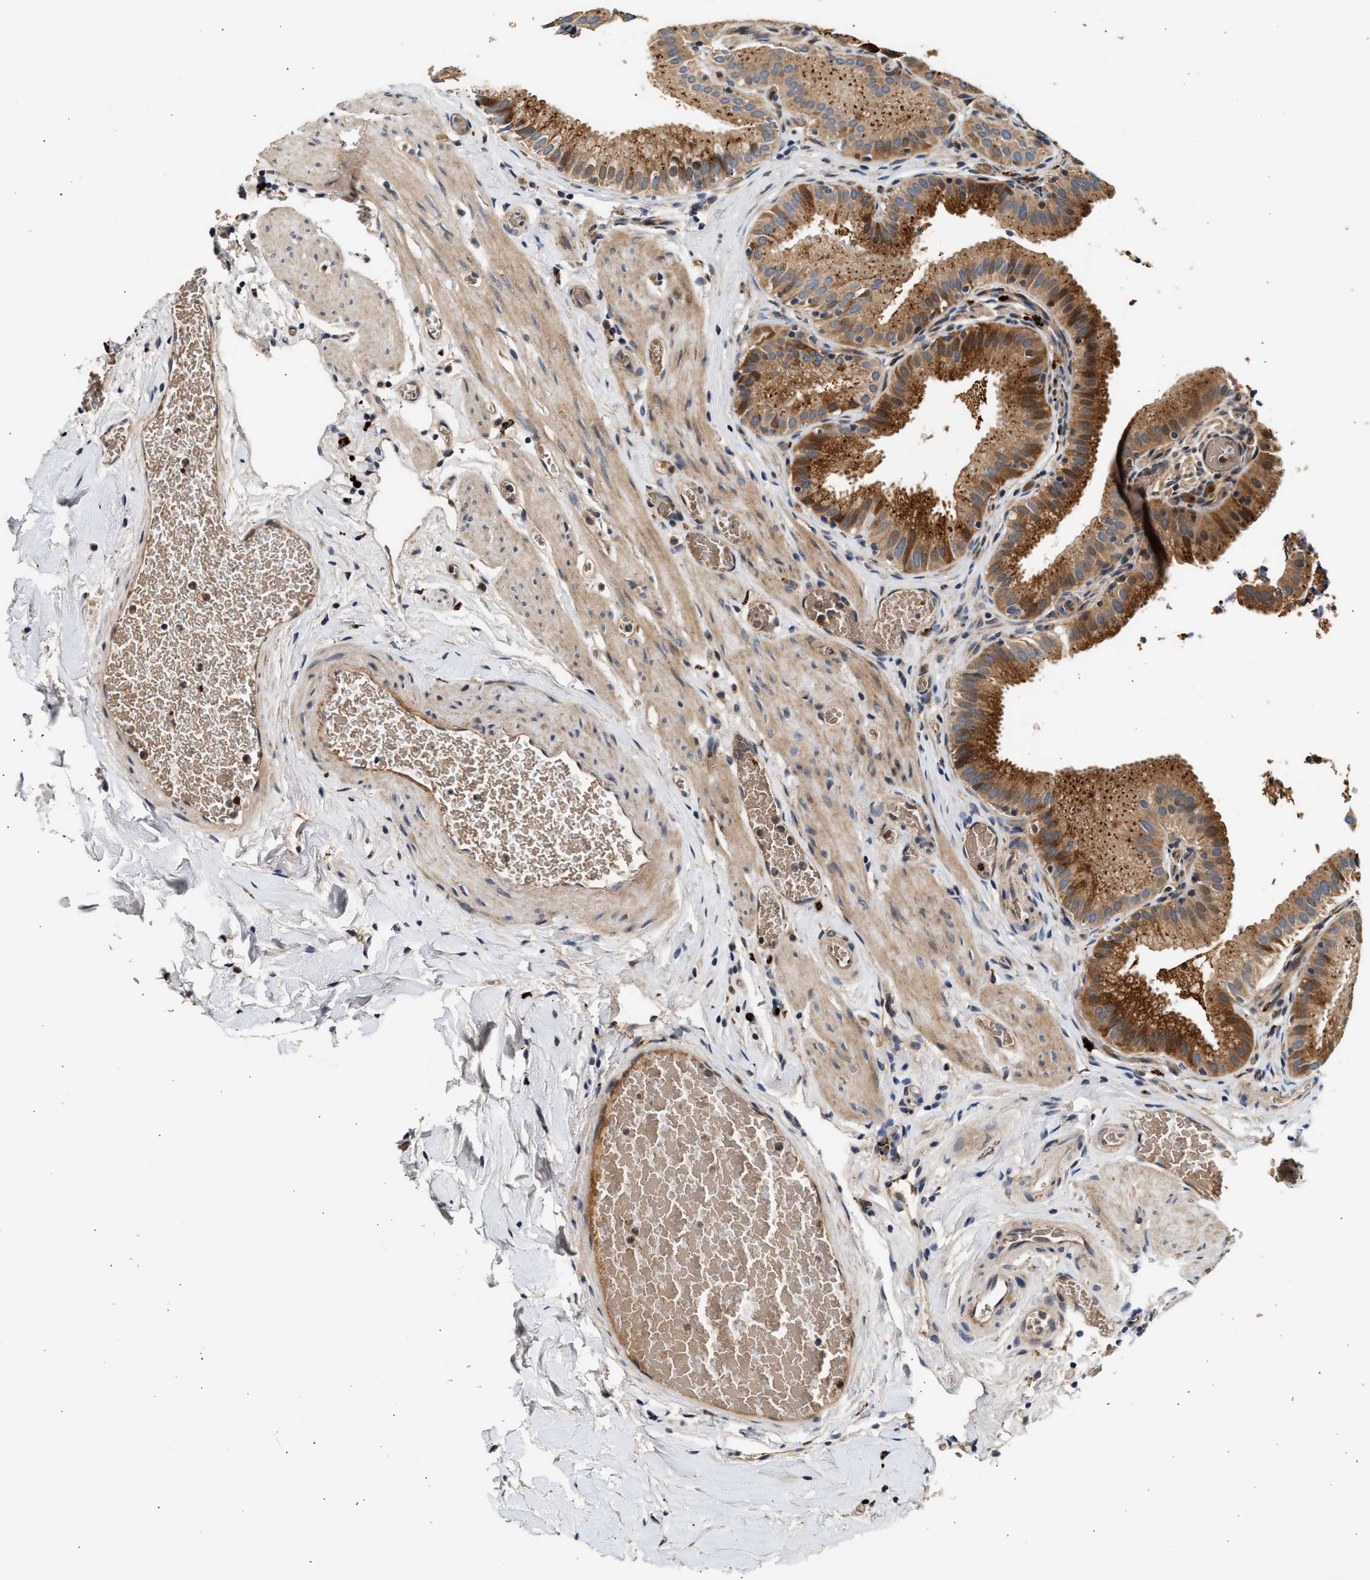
{"staining": {"intensity": "moderate", "quantity": ">75%", "location": "cytoplasmic/membranous"}, "tissue": "gallbladder", "cell_type": "Glandular cells", "image_type": "normal", "snomed": [{"axis": "morphology", "description": "Normal tissue, NOS"}, {"axis": "topography", "description": "Gallbladder"}], "caption": "Normal gallbladder was stained to show a protein in brown. There is medium levels of moderate cytoplasmic/membranous expression in approximately >75% of glandular cells.", "gene": "PLD3", "patient": {"sex": "male", "age": 54}}